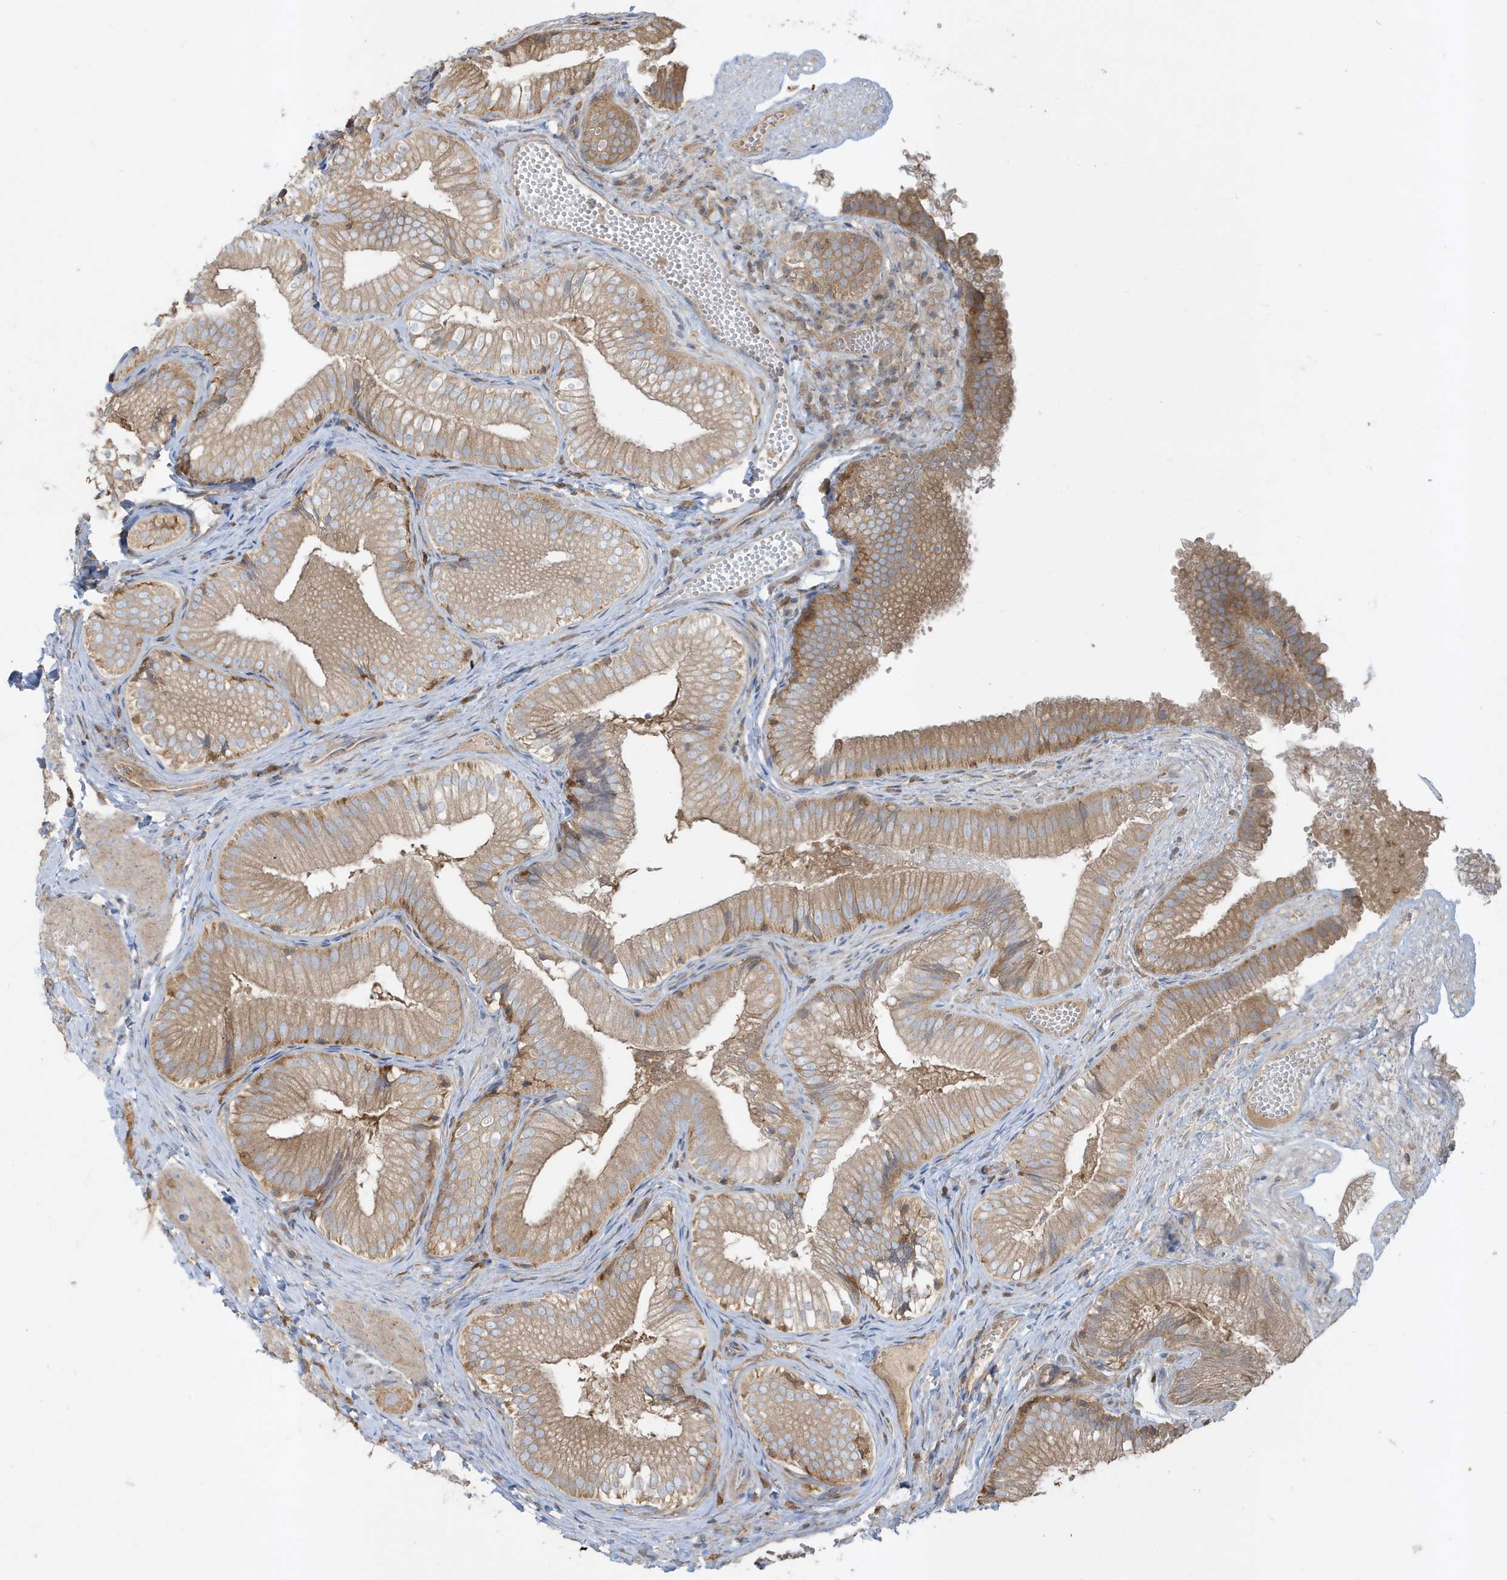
{"staining": {"intensity": "moderate", "quantity": "25%-75%", "location": "cytoplasmic/membranous"}, "tissue": "gallbladder", "cell_type": "Glandular cells", "image_type": "normal", "snomed": [{"axis": "morphology", "description": "Normal tissue, NOS"}, {"axis": "topography", "description": "Gallbladder"}], "caption": "Protein staining displays moderate cytoplasmic/membranous expression in about 25%-75% of glandular cells in benign gallbladder.", "gene": "ABTB1", "patient": {"sex": "female", "age": 30}}